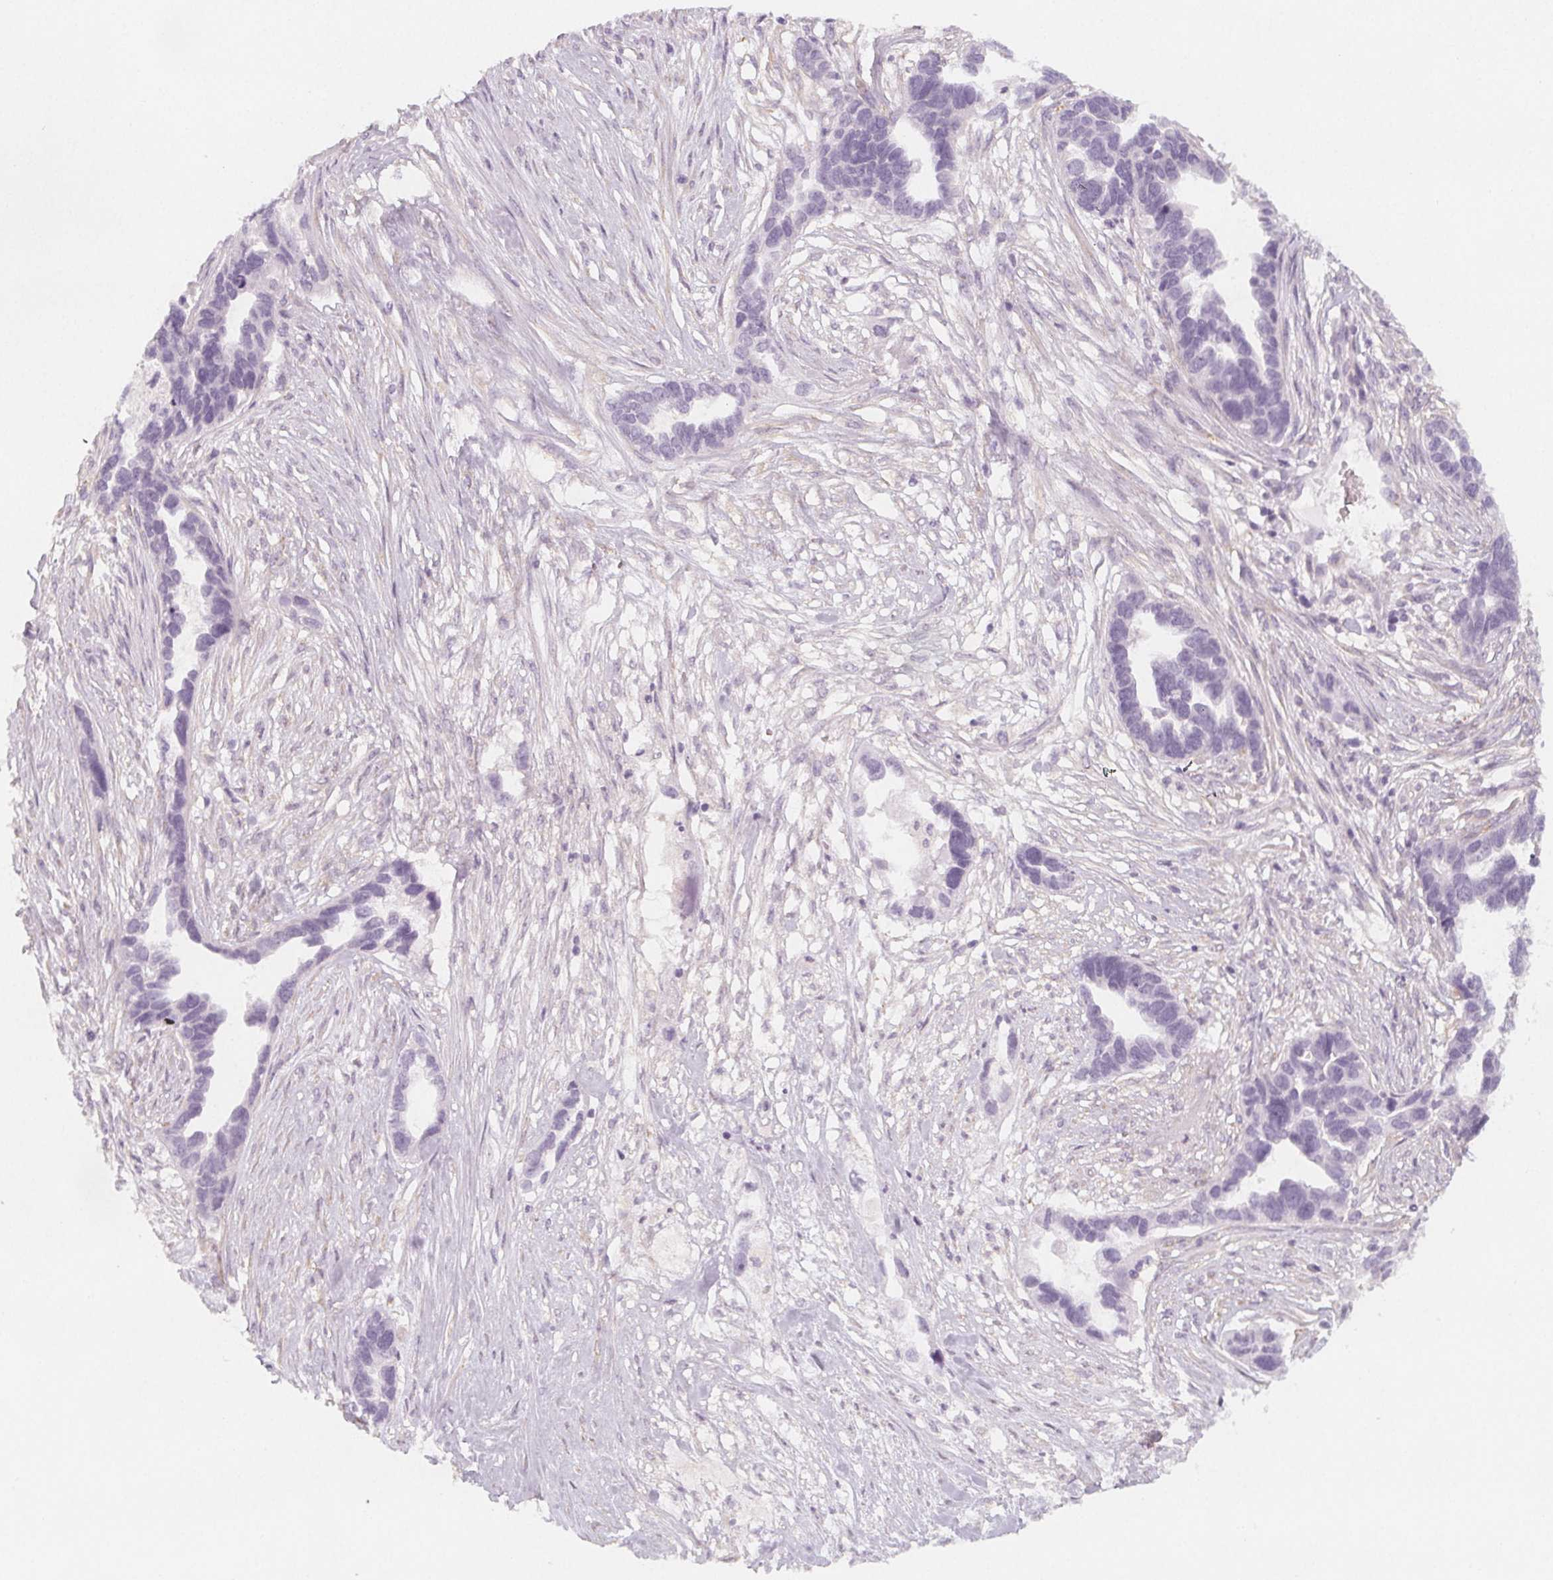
{"staining": {"intensity": "negative", "quantity": "none", "location": "none"}, "tissue": "ovarian cancer", "cell_type": "Tumor cells", "image_type": "cancer", "snomed": [{"axis": "morphology", "description": "Cystadenocarcinoma, serous, NOS"}, {"axis": "topography", "description": "Ovary"}], "caption": "There is no significant staining in tumor cells of serous cystadenocarcinoma (ovarian).", "gene": "MAP1A", "patient": {"sex": "female", "age": 54}}